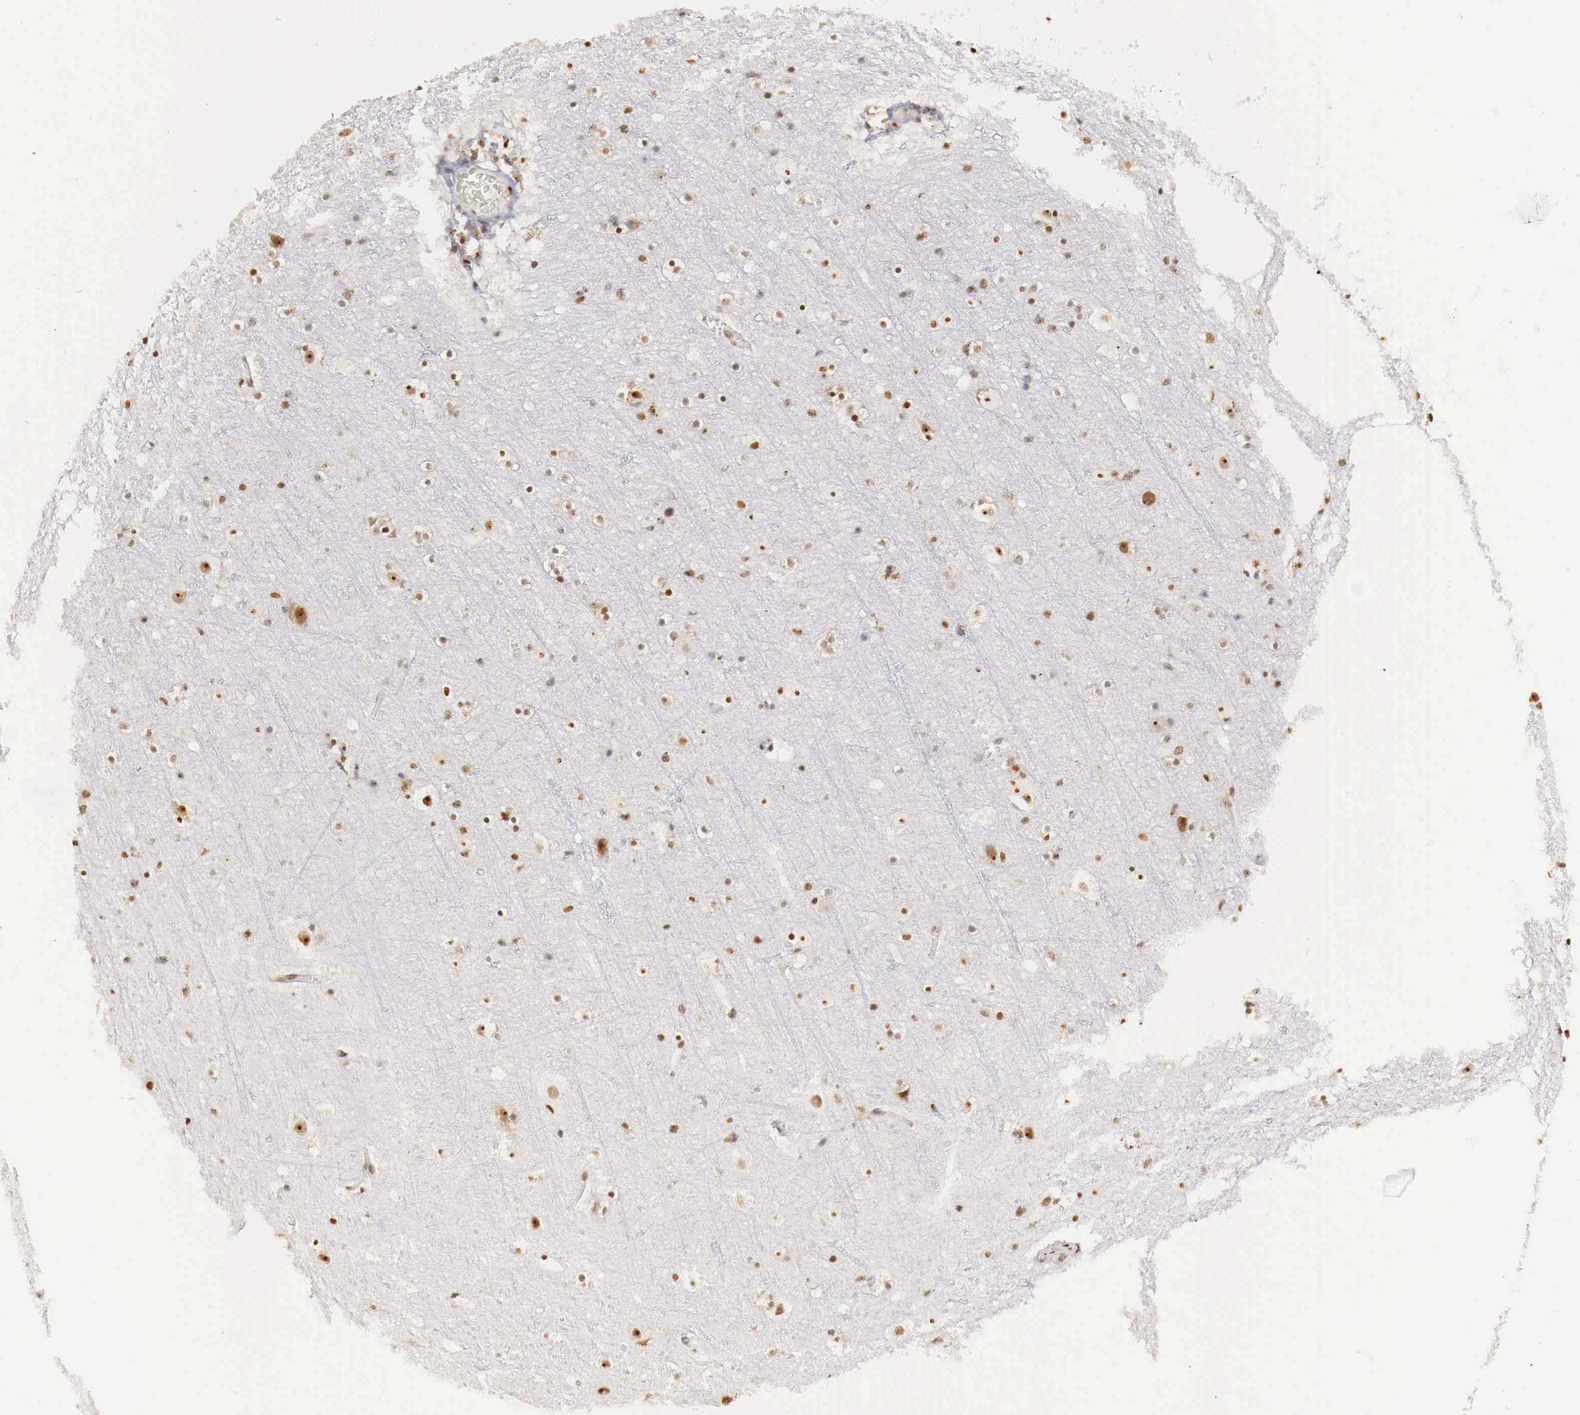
{"staining": {"intensity": "moderate", "quantity": ">75%", "location": "nuclear"}, "tissue": "cerebral cortex", "cell_type": "Endothelial cells", "image_type": "normal", "snomed": [{"axis": "morphology", "description": "Normal tissue, NOS"}, {"axis": "topography", "description": "Cerebral cortex"}], "caption": "A brown stain labels moderate nuclear staining of a protein in endothelial cells of normal human cerebral cortex.", "gene": "DKC1", "patient": {"sex": "male", "age": 45}}